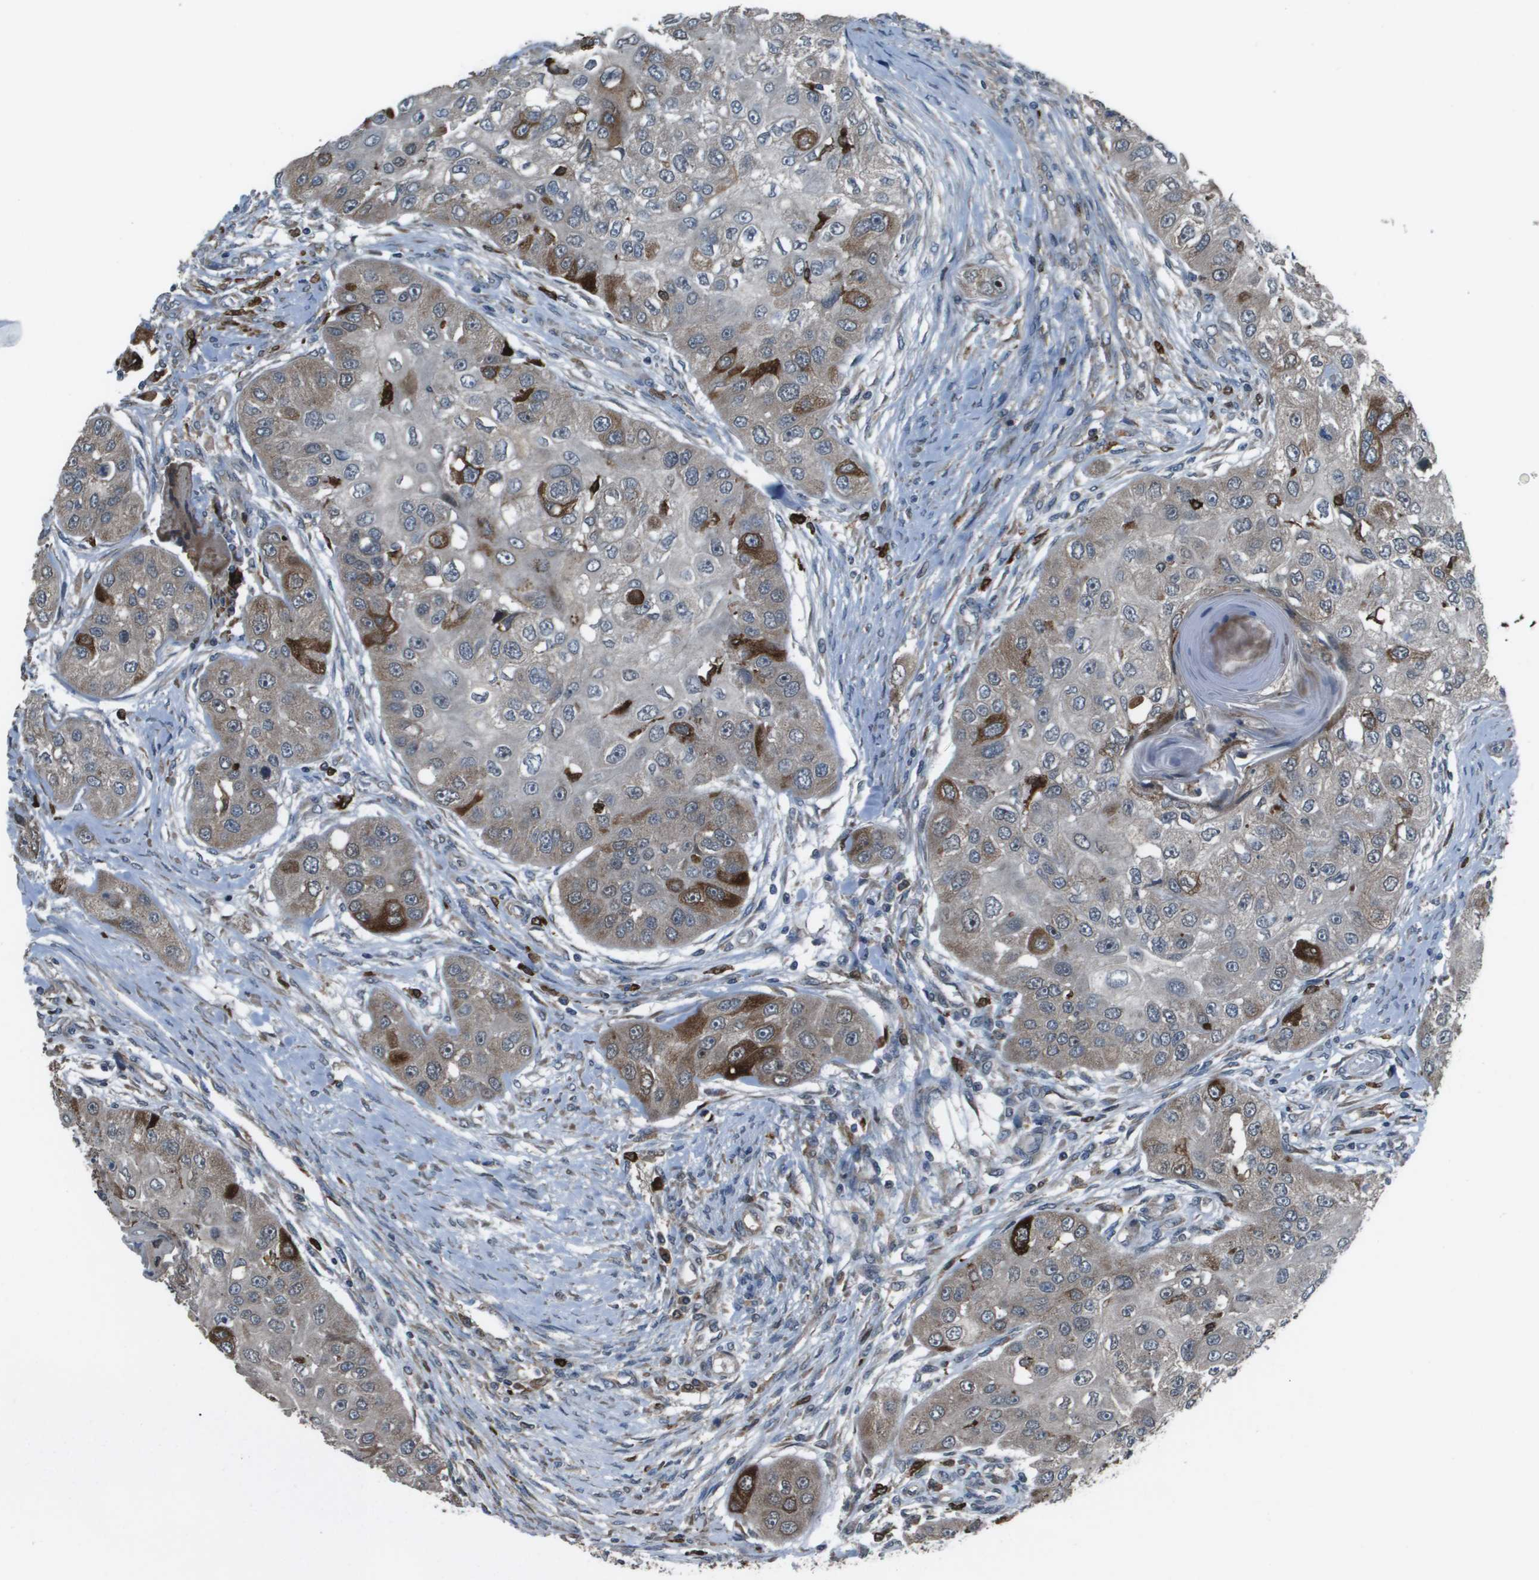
{"staining": {"intensity": "strong", "quantity": "<25%", "location": "cytoplasmic/membranous"}, "tissue": "head and neck cancer", "cell_type": "Tumor cells", "image_type": "cancer", "snomed": [{"axis": "morphology", "description": "Normal tissue, NOS"}, {"axis": "morphology", "description": "Squamous cell carcinoma, NOS"}, {"axis": "topography", "description": "Skeletal muscle"}, {"axis": "topography", "description": "Head-Neck"}], "caption": "DAB (3,3'-diaminobenzidine) immunohistochemical staining of human head and neck cancer (squamous cell carcinoma) shows strong cytoplasmic/membranous protein positivity in approximately <25% of tumor cells.", "gene": "GOSR2", "patient": {"sex": "male", "age": 51}}